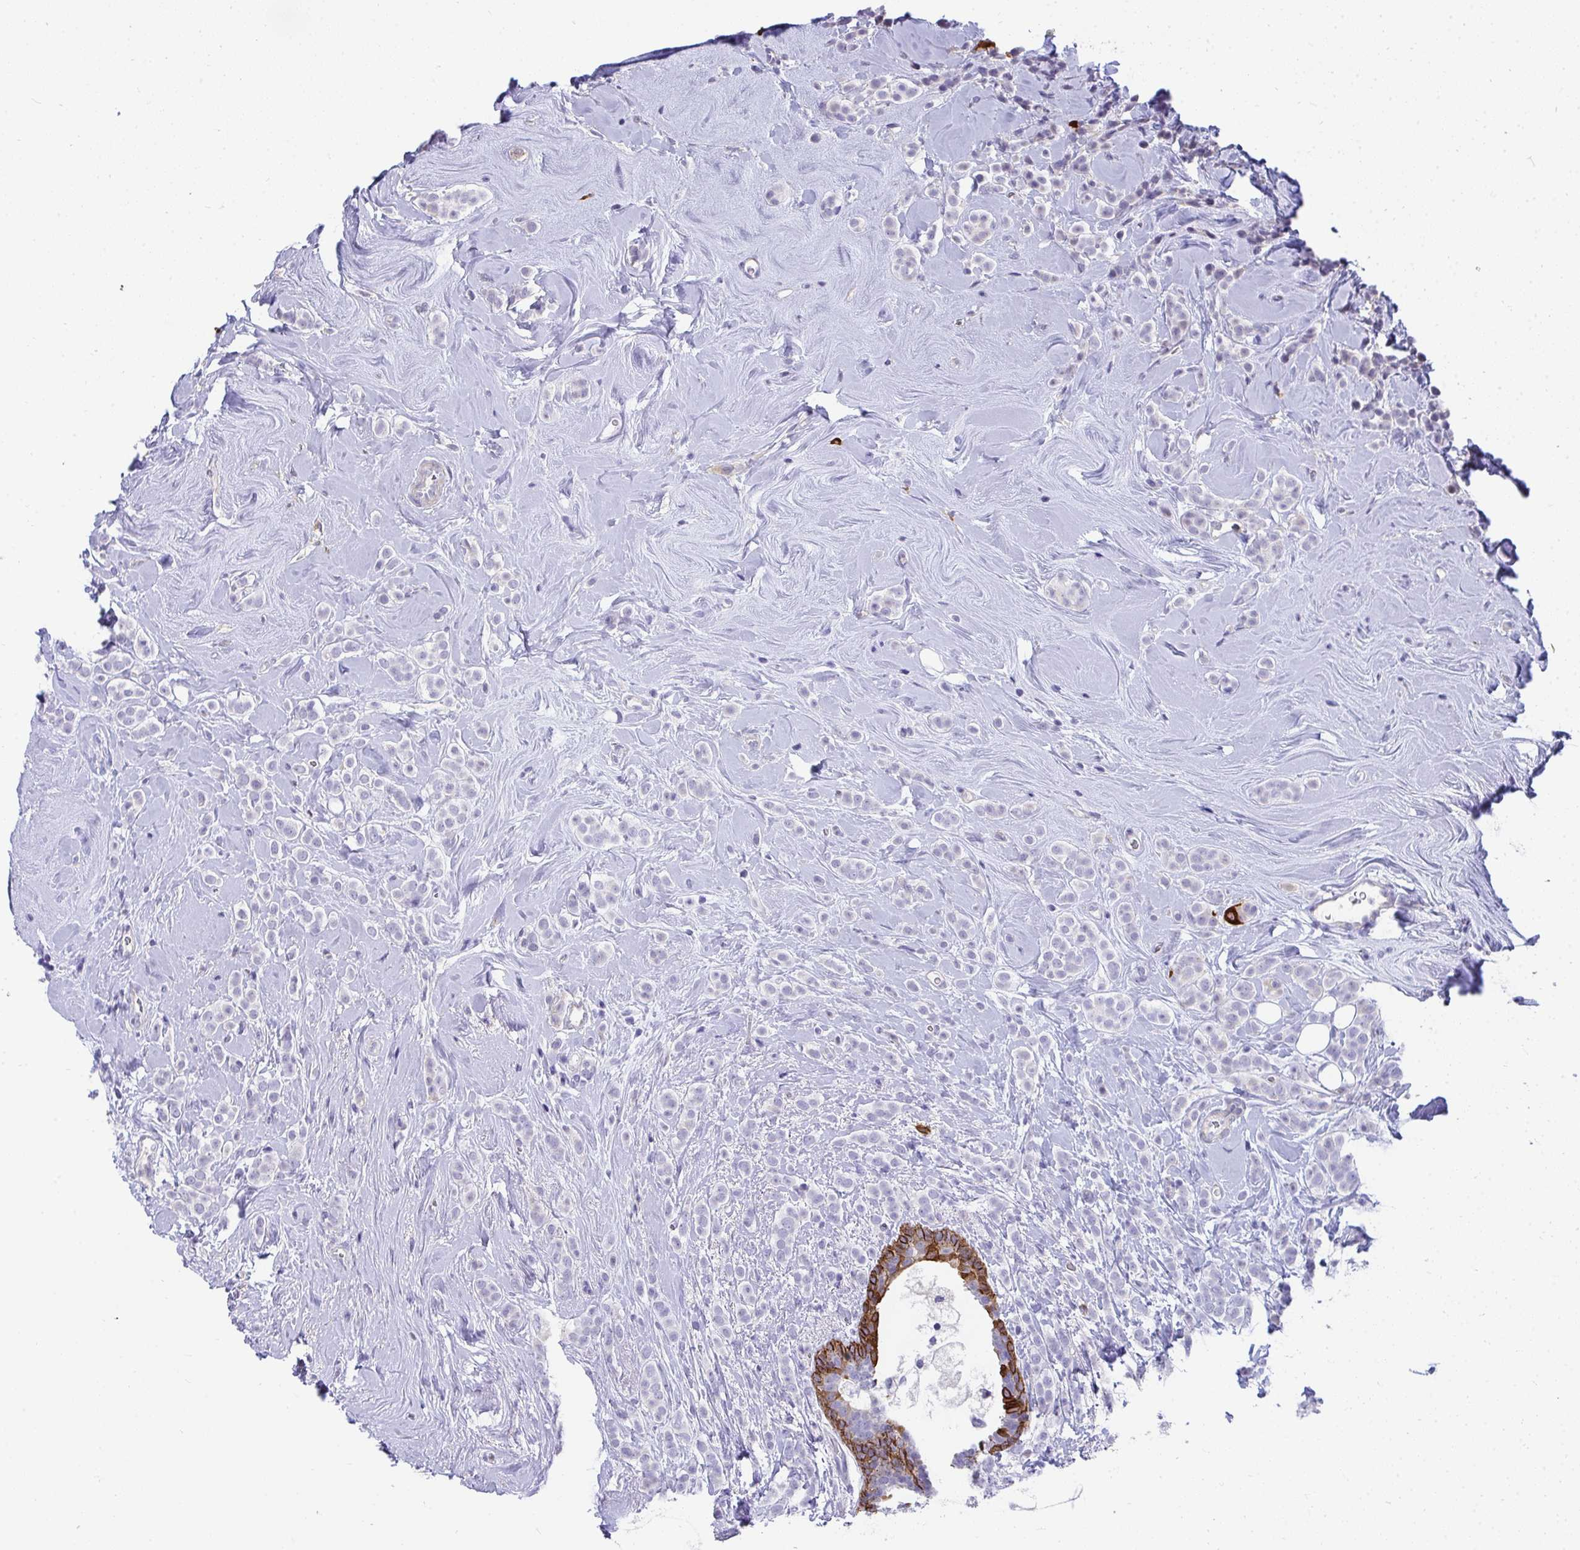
{"staining": {"intensity": "negative", "quantity": "none", "location": "none"}, "tissue": "breast cancer", "cell_type": "Tumor cells", "image_type": "cancer", "snomed": [{"axis": "morphology", "description": "Lobular carcinoma"}, {"axis": "topography", "description": "Breast"}], "caption": "DAB (3,3'-diaminobenzidine) immunohistochemical staining of human breast cancer (lobular carcinoma) reveals no significant positivity in tumor cells. (DAB (3,3'-diaminobenzidine) immunohistochemistry, high magnification).", "gene": "AK5", "patient": {"sex": "female", "age": 49}}